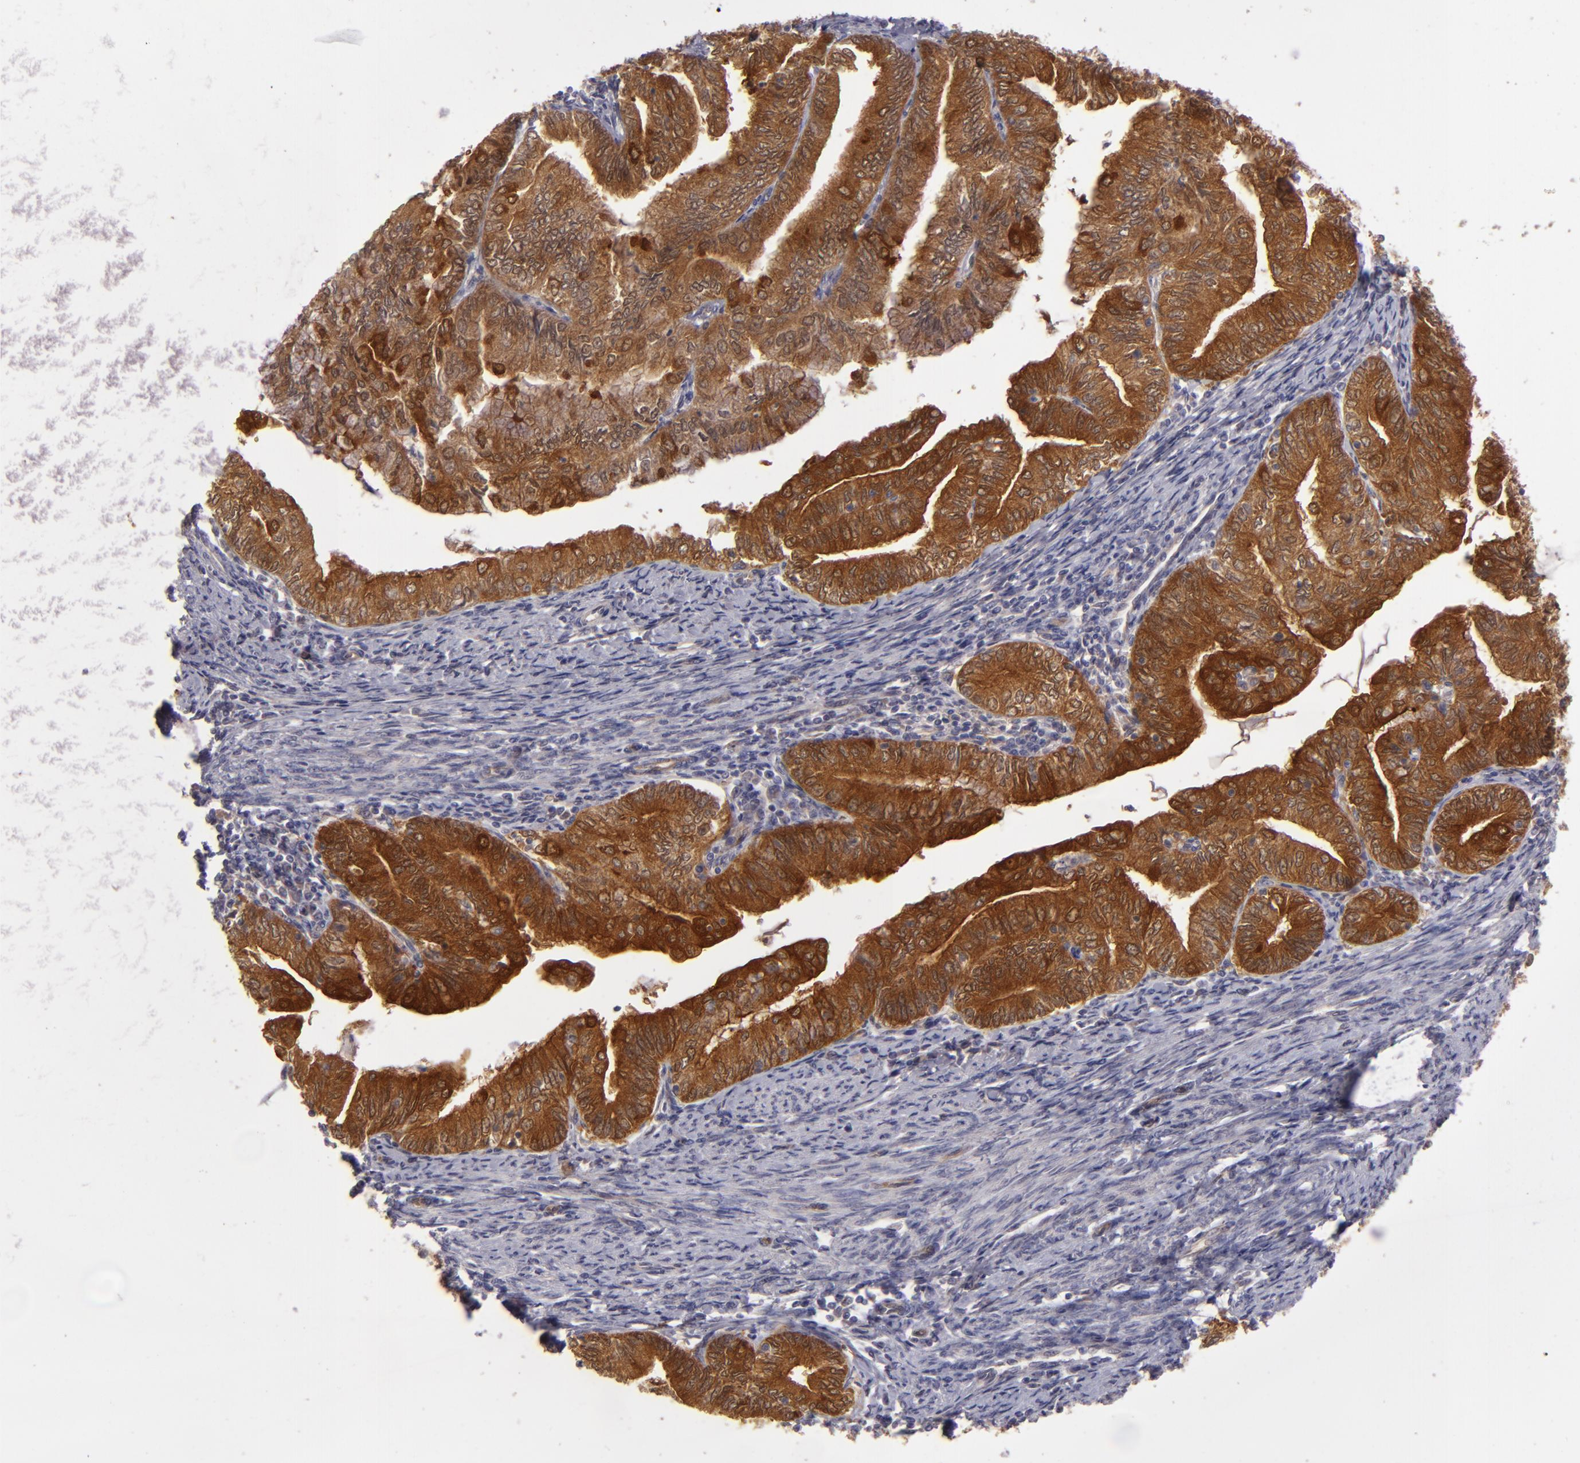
{"staining": {"intensity": "strong", "quantity": ">75%", "location": "cytoplasmic/membranous"}, "tissue": "endometrial cancer", "cell_type": "Tumor cells", "image_type": "cancer", "snomed": [{"axis": "morphology", "description": "Adenocarcinoma, NOS"}, {"axis": "topography", "description": "Endometrium"}], "caption": "Endometrial cancer (adenocarcinoma) stained with DAB immunohistochemistry (IHC) displays high levels of strong cytoplasmic/membranous expression in about >75% of tumor cells. (DAB (3,3'-diaminobenzidine) IHC with brightfield microscopy, high magnification).", "gene": "SH2D4A", "patient": {"sex": "female", "age": 66}}